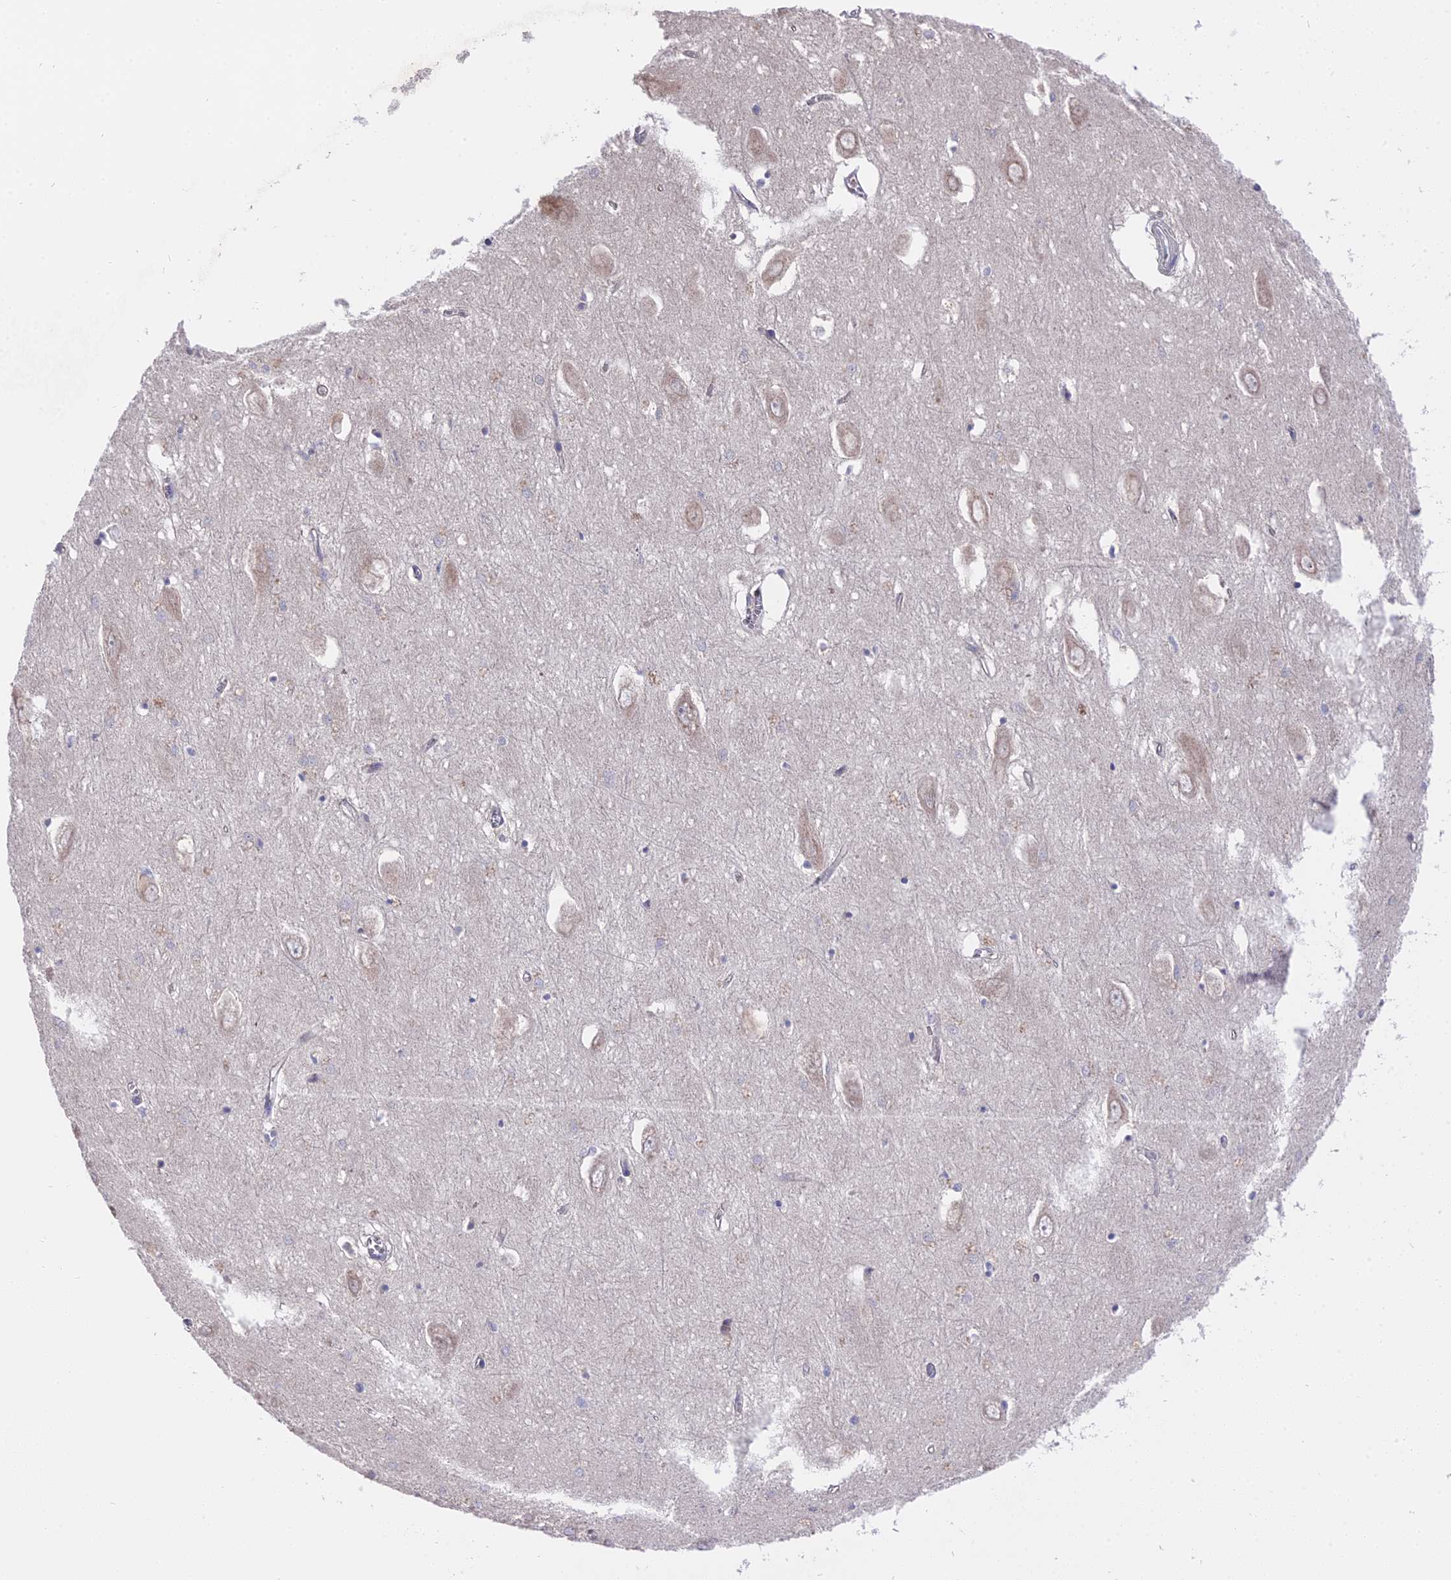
{"staining": {"intensity": "negative", "quantity": "none", "location": "none"}, "tissue": "hippocampus", "cell_type": "Glial cells", "image_type": "normal", "snomed": [{"axis": "morphology", "description": "Normal tissue, NOS"}, {"axis": "topography", "description": "Hippocampus"}], "caption": "This is a micrograph of IHC staining of normal hippocampus, which shows no staining in glial cells. (Stains: DAB immunohistochemistry with hematoxylin counter stain, Microscopy: brightfield microscopy at high magnification).", "gene": "ZCCHC2", "patient": {"sex": "female", "age": 64}}